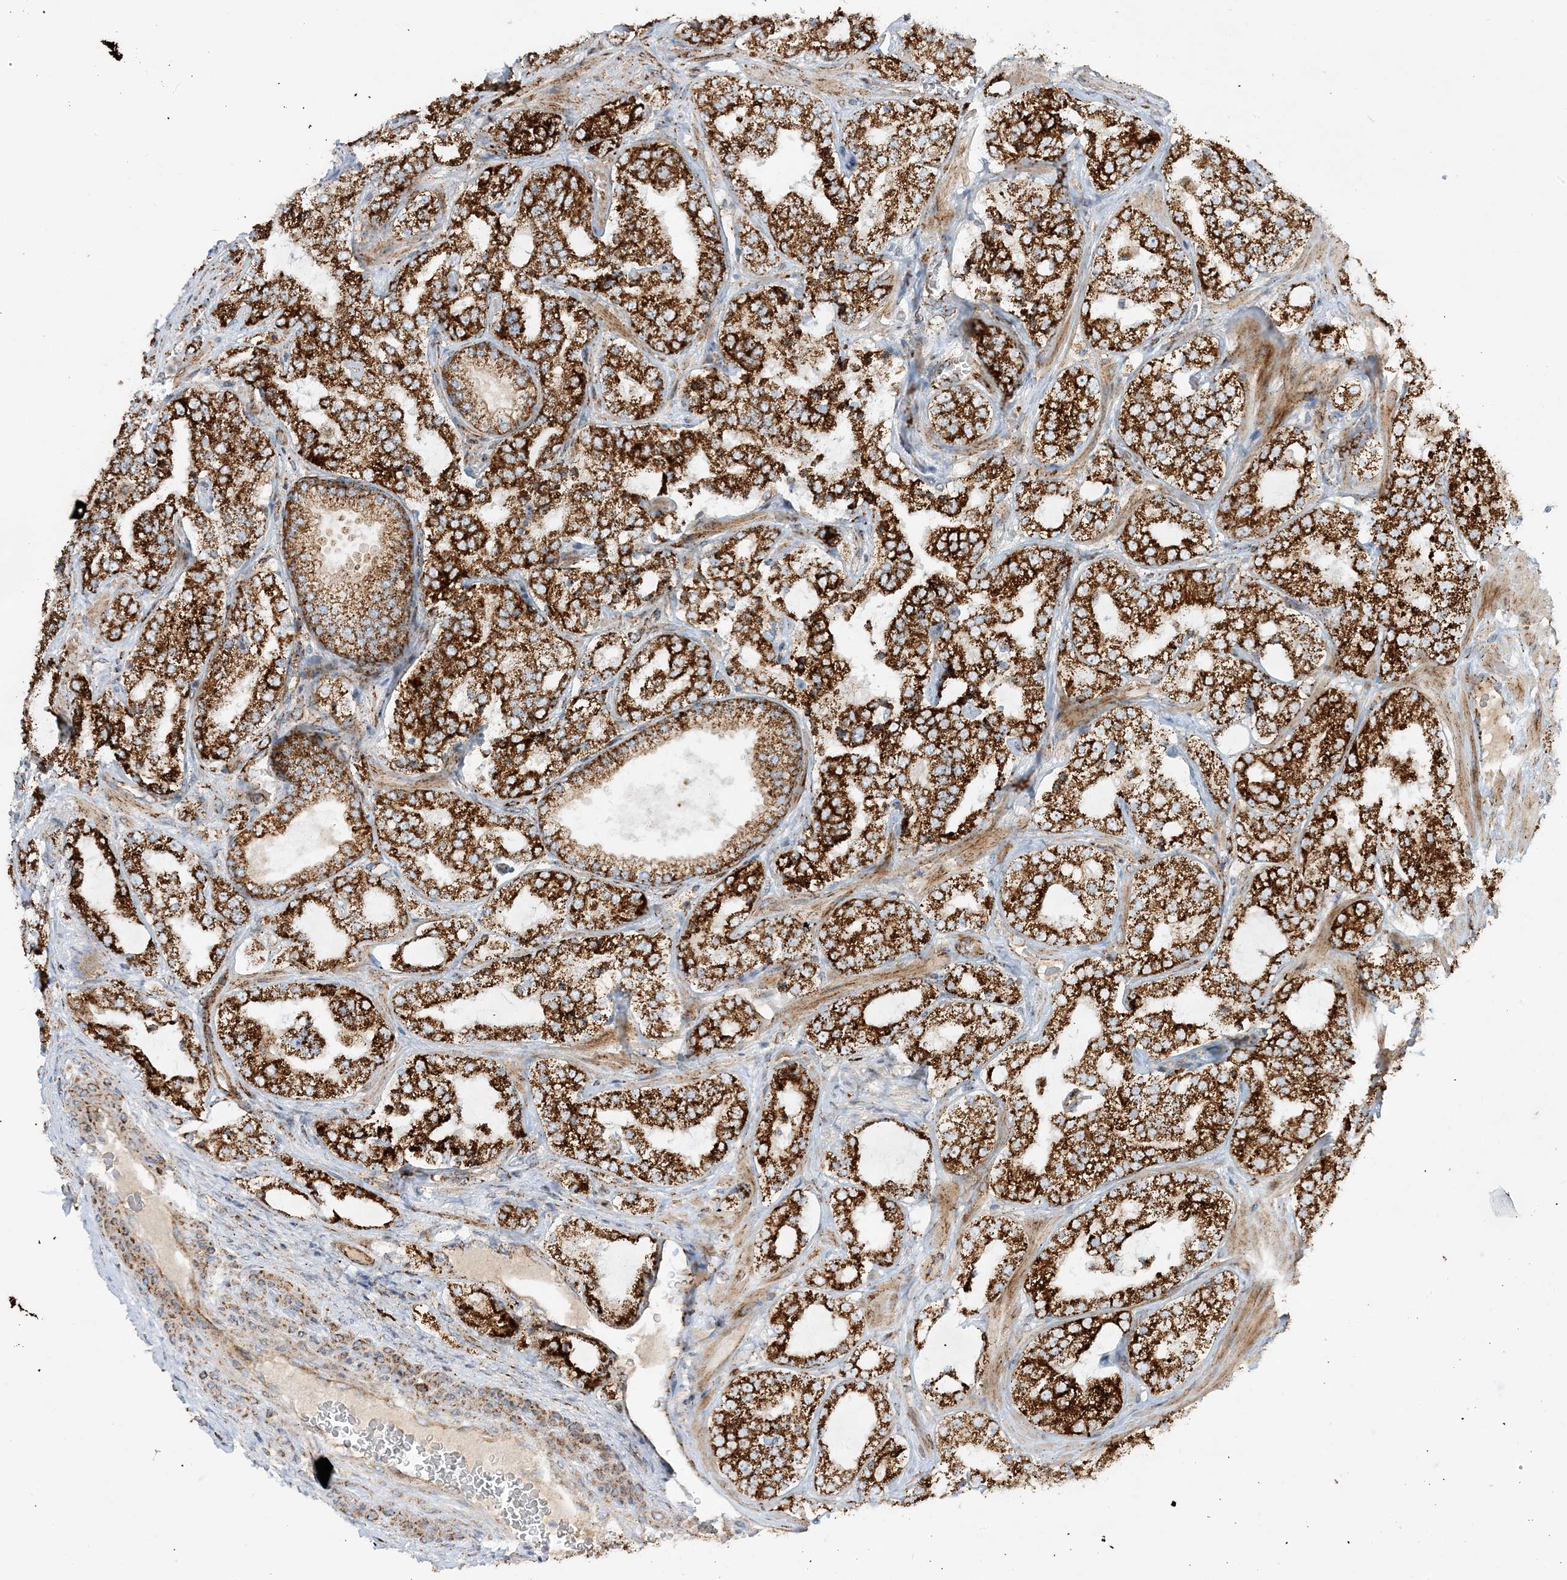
{"staining": {"intensity": "strong", "quantity": ">75%", "location": "cytoplasmic/membranous"}, "tissue": "prostate cancer", "cell_type": "Tumor cells", "image_type": "cancer", "snomed": [{"axis": "morphology", "description": "Adenocarcinoma, High grade"}, {"axis": "topography", "description": "Prostate"}], "caption": "A micrograph showing strong cytoplasmic/membranous expression in about >75% of tumor cells in prostate cancer, as visualized by brown immunohistochemical staining.", "gene": "NDUFAF3", "patient": {"sex": "male", "age": 64}}